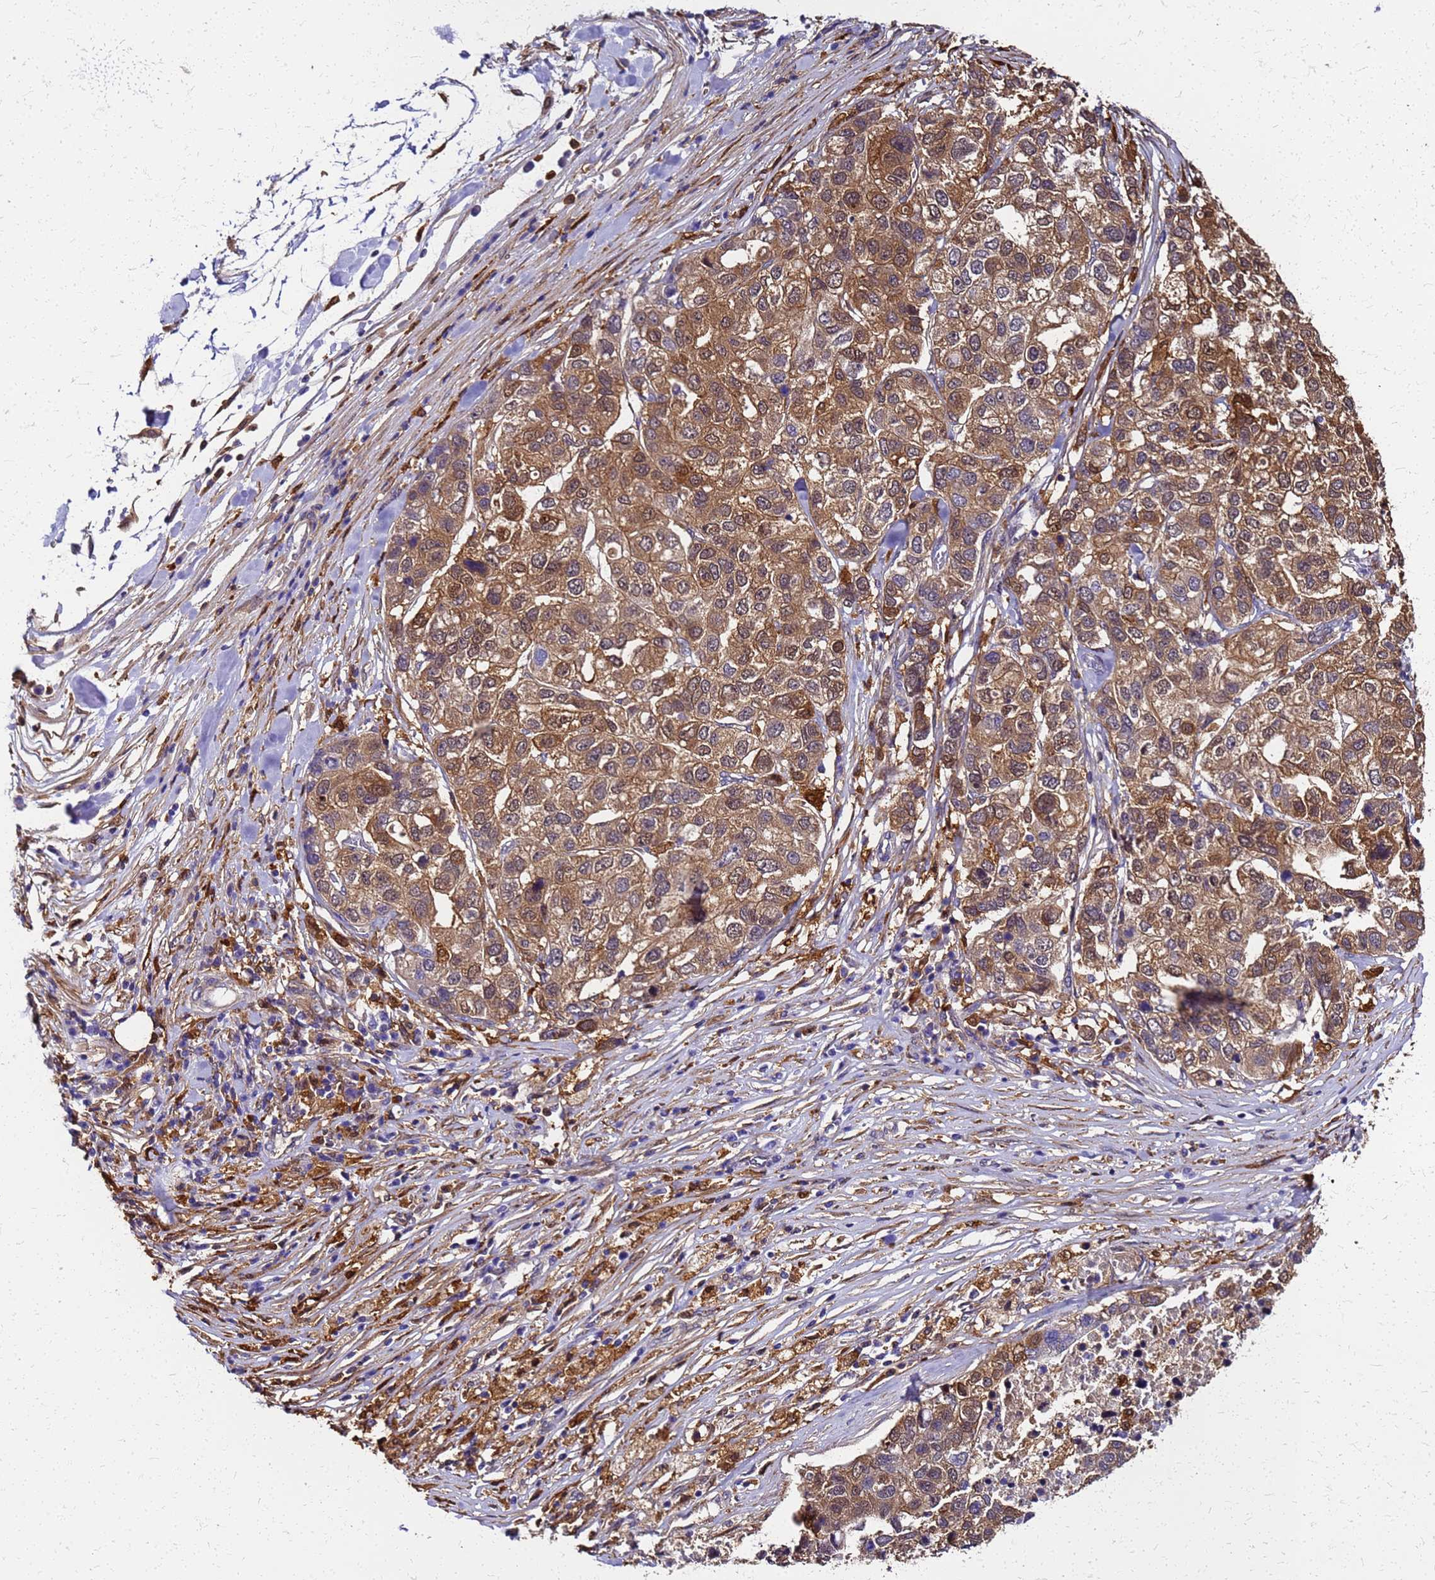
{"staining": {"intensity": "strong", "quantity": ">75%", "location": "cytoplasmic/membranous,nuclear"}, "tissue": "pancreatic cancer", "cell_type": "Tumor cells", "image_type": "cancer", "snomed": [{"axis": "morphology", "description": "Adenocarcinoma, NOS"}, {"axis": "topography", "description": "Pancreas"}], "caption": "Immunohistochemistry staining of adenocarcinoma (pancreatic), which shows high levels of strong cytoplasmic/membranous and nuclear staining in approximately >75% of tumor cells indicating strong cytoplasmic/membranous and nuclear protein staining. The staining was performed using DAB (3,3'-diaminobenzidine) (brown) for protein detection and nuclei were counterstained in hematoxylin (blue).", "gene": "S100A11", "patient": {"sex": "female", "age": 61}}